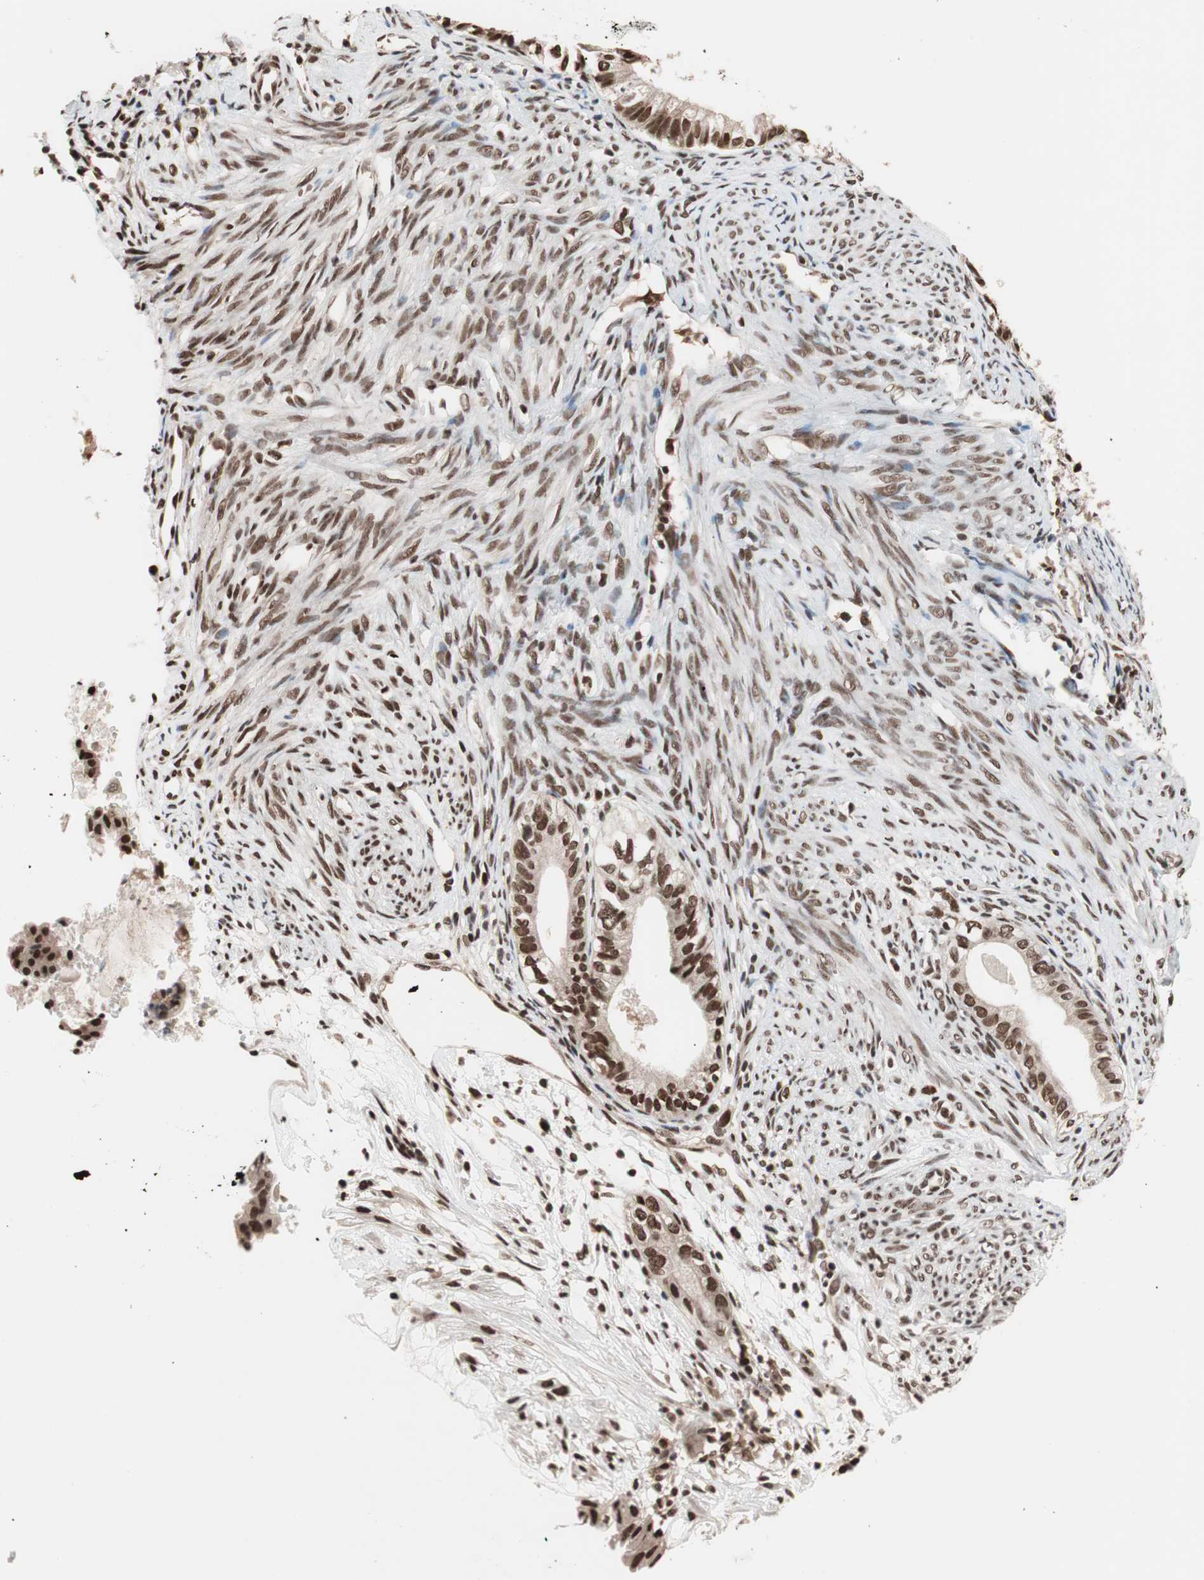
{"staining": {"intensity": "strong", "quantity": ">75%", "location": "nuclear"}, "tissue": "cervical cancer", "cell_type": "Tumor cells", "image_type": "cancer", "snomed": [{"axis": "morphology", "description": "Normal tissue, NOS"}, {"axis": "morphology", "description": "Adenocarcinoma, NOS"}, {"axis": "topography", "description": "Cervix"}, {"axis": "topography", "description": "Endometrium"}], "caption": "Cervical adenocarcinoma stained with DAB (3,3'-diaminobenzidine) immunohistochemistry (IHC) demonstrates high levels of strong nuclear positivity in about >75% of tumor cells. The staining is performed using DAB brown chromogen to label protein expression. The nuclei are counter-stained blue using hematoxylin.", "gene": "CHAMP1", "patient": {"sex": "female", "age": 86}}